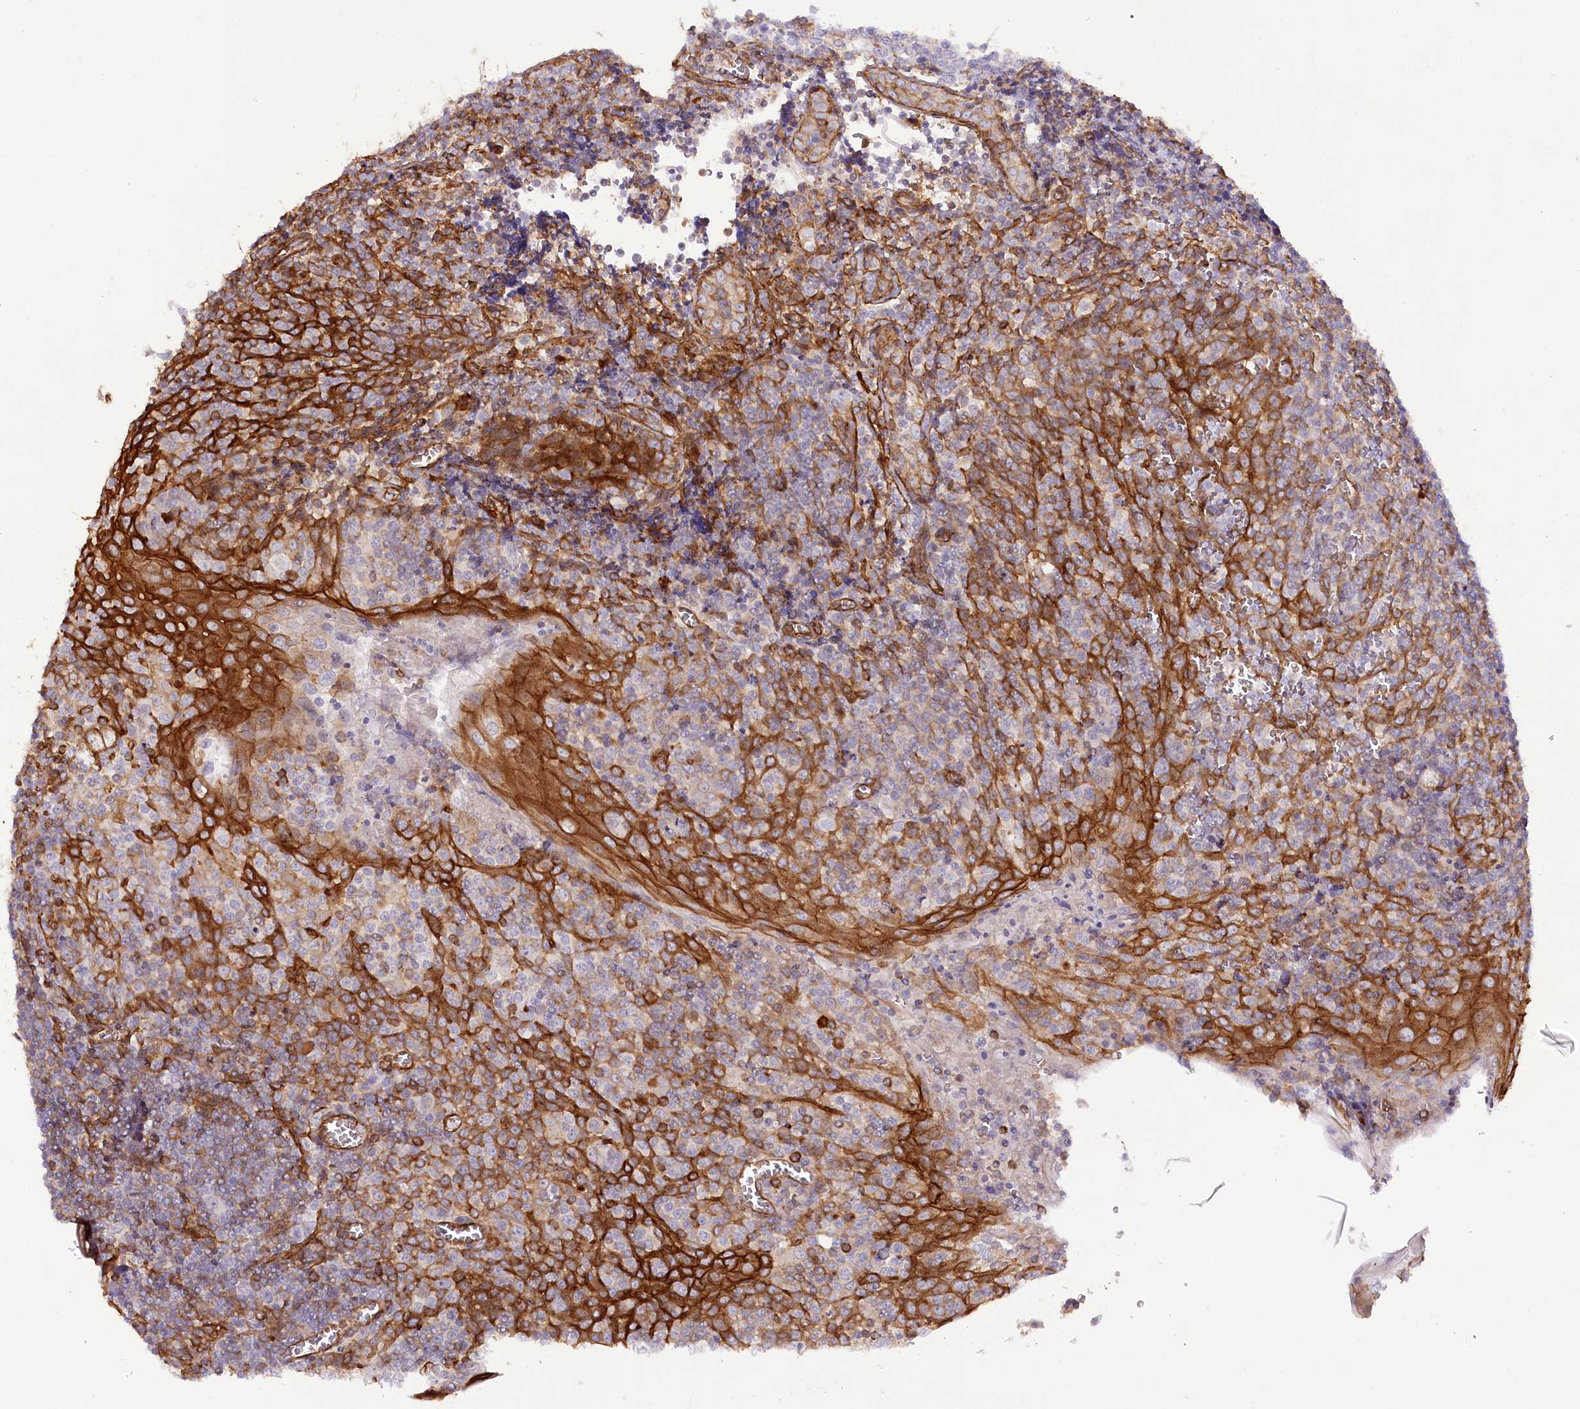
{"staining": {"intensity": "negative", "quantity": "none", "location": "none"}, "tissue": "tonsil", "cell_type": "Germinal center cells", "image_type": "normal", "snomed": [{"axis": "morphology", "description": "Normal tissue, NOS"}, {"axis": "topography", "description": "Tonsil"}], "caption": "Immunohistochemical staining of unremarkable human tonsil exhibits no significant expression in germinal center cells.", "gene": "SYNPO2", "patient": {"sex": "male", "age": 27}}